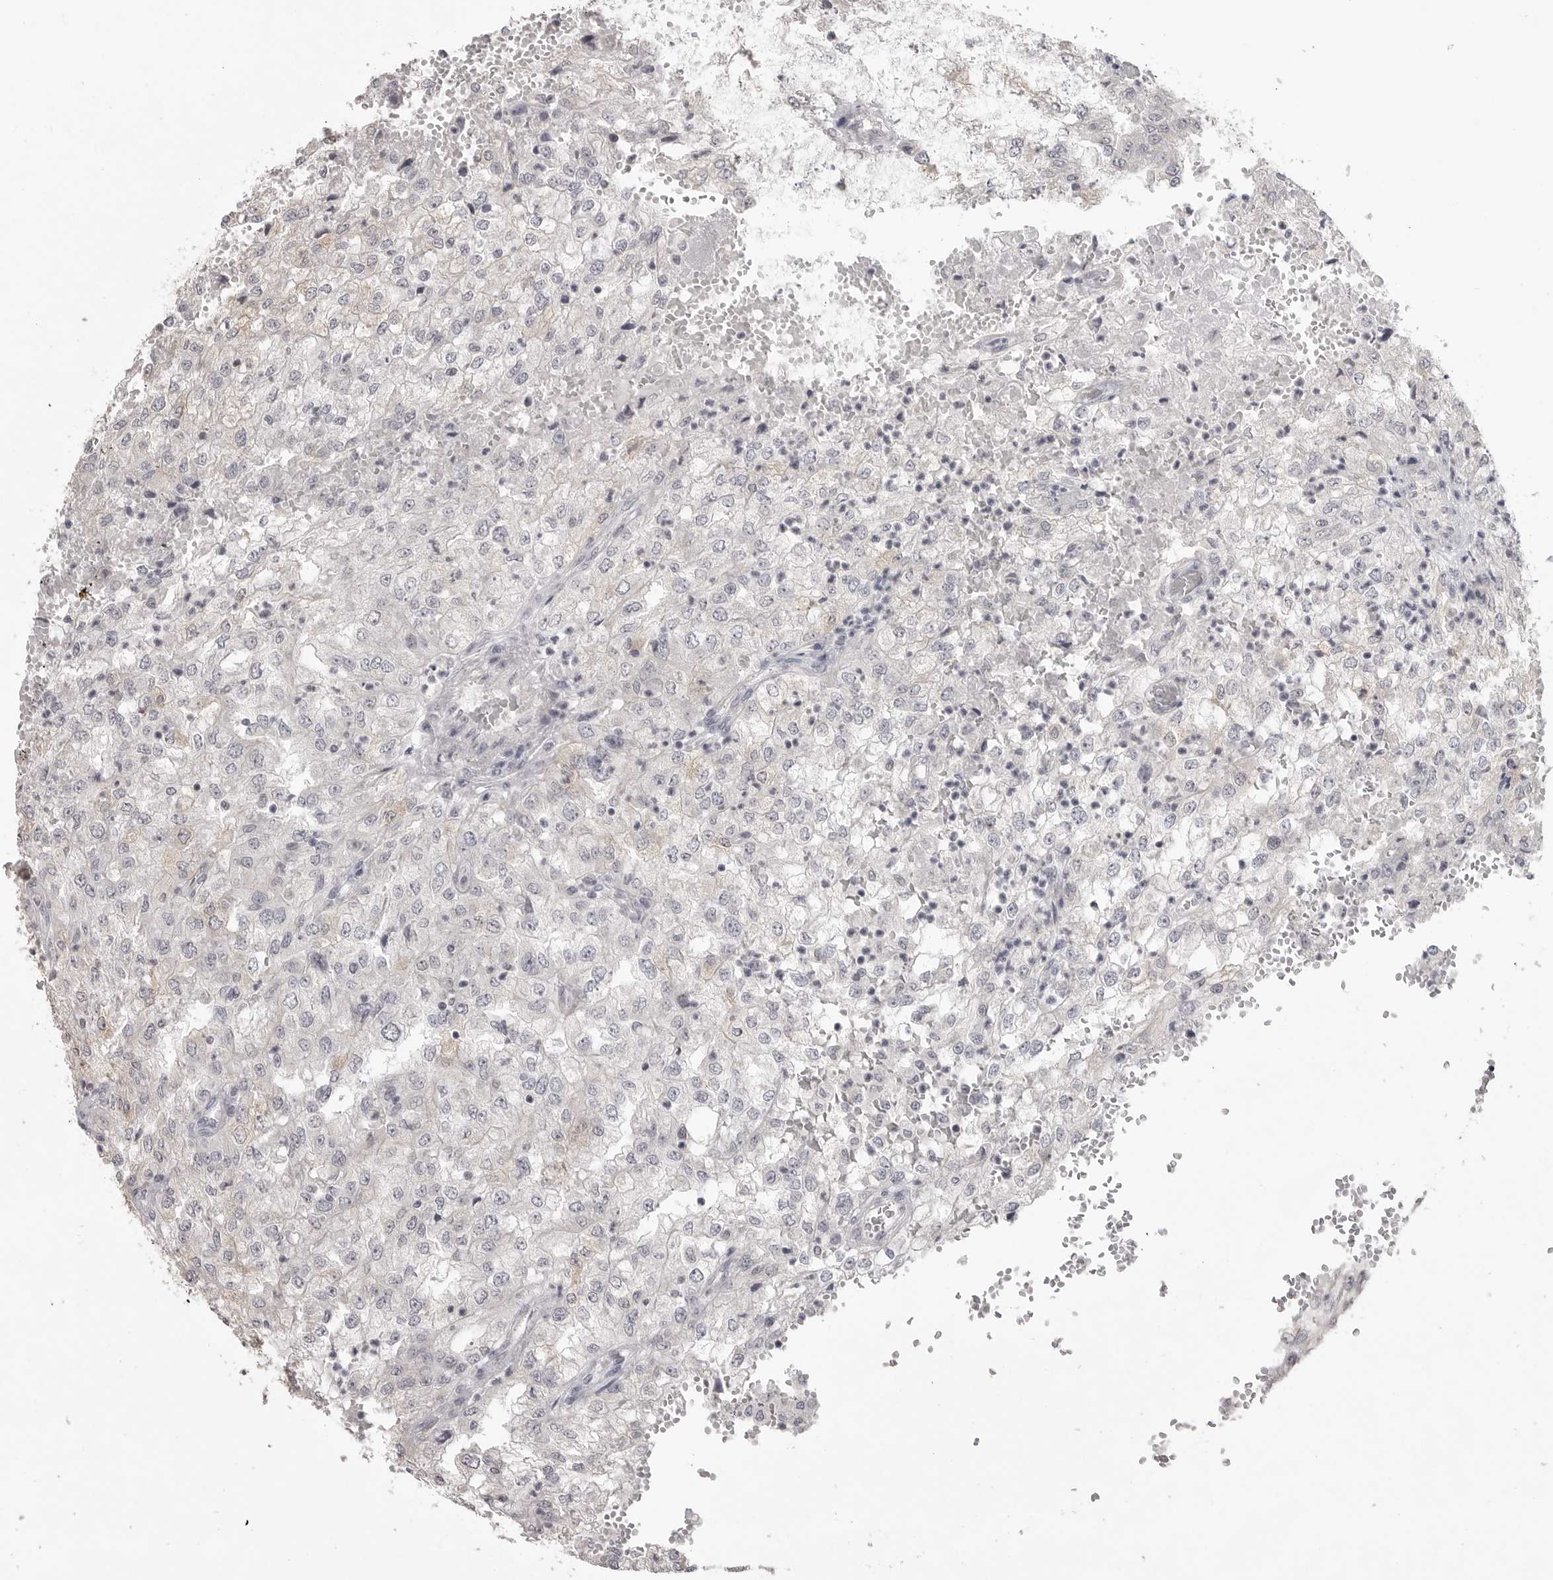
{"staining": {"intensity": "negative", "quantity": "none", "location": "none"}, "tissue": "renal cancer", "cell_type": "Tumor cells", "image_type": "cancer", "snomed": [{"axis": "morphology", "description": "Adenocarcinoma, NOS"}, {"axis": "topography", "description": "Kidney"}], "caption": "DAB immunohistochemical staining of human renal cancer demonstrates no significant positivity in tumor cells.", "gene": "GPN2", "patient": {"sex": "female", "age": 54}}